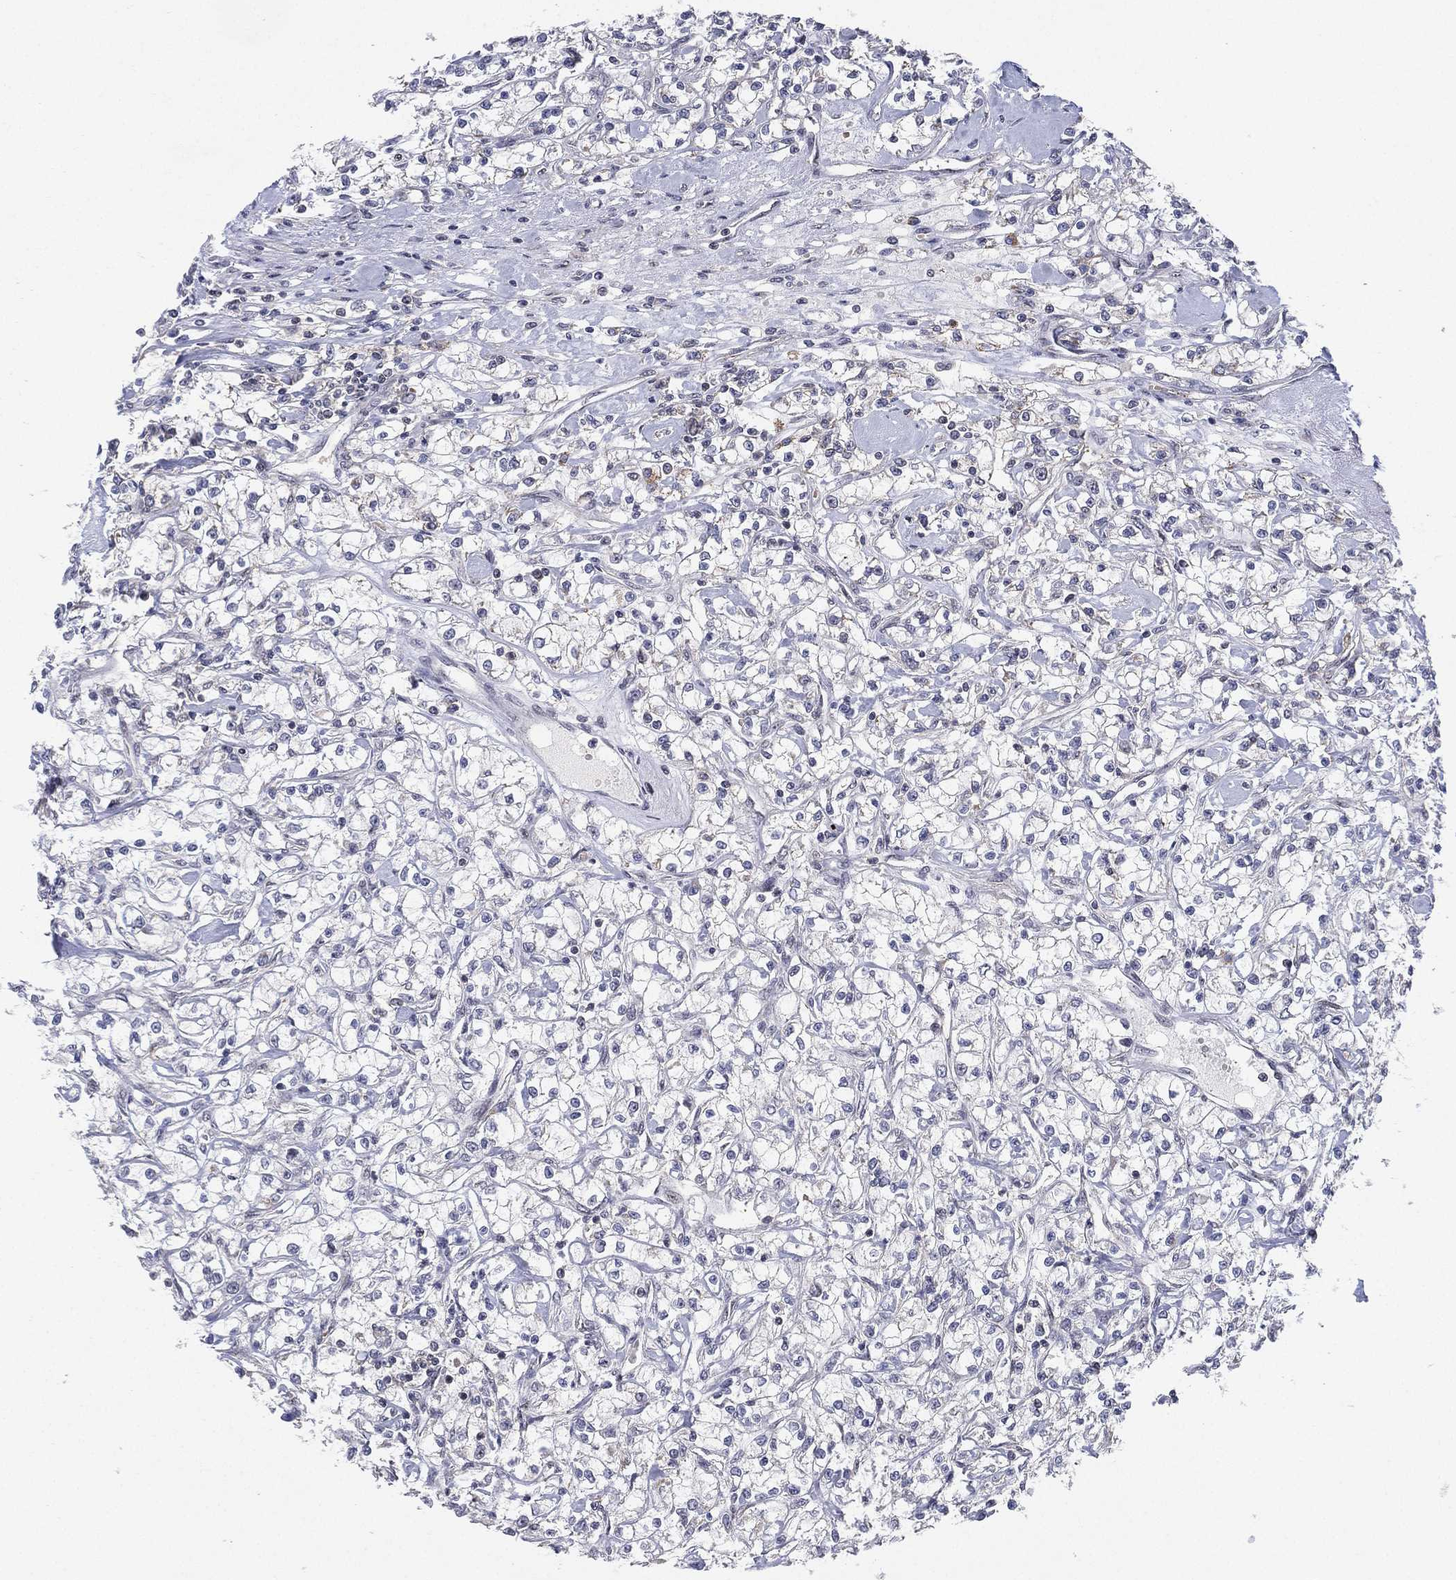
{"staining": {"intensity": "negative", "quantity": "none", "location": "none"}, "tissue": "renal cancer", "cell_type": "Tumor cells", "image_type": "cancer", "snomed": [{"axis": "morphology", "description": "Adenocarcinoma, NOS"}, {"axis": "topography", "description": "Kidney"}], "caption": "DAB (3,3'-diaminobenzidine) immunohistochemical staining of renal cancer (adenocarcinoma) shows no significant positivity in tumor cells. (DAB (3,3'-diaminobenzidine) IHC, high magnification).", "gene": "DGCR8", "patient": {"sex": "female", "age": 59}}